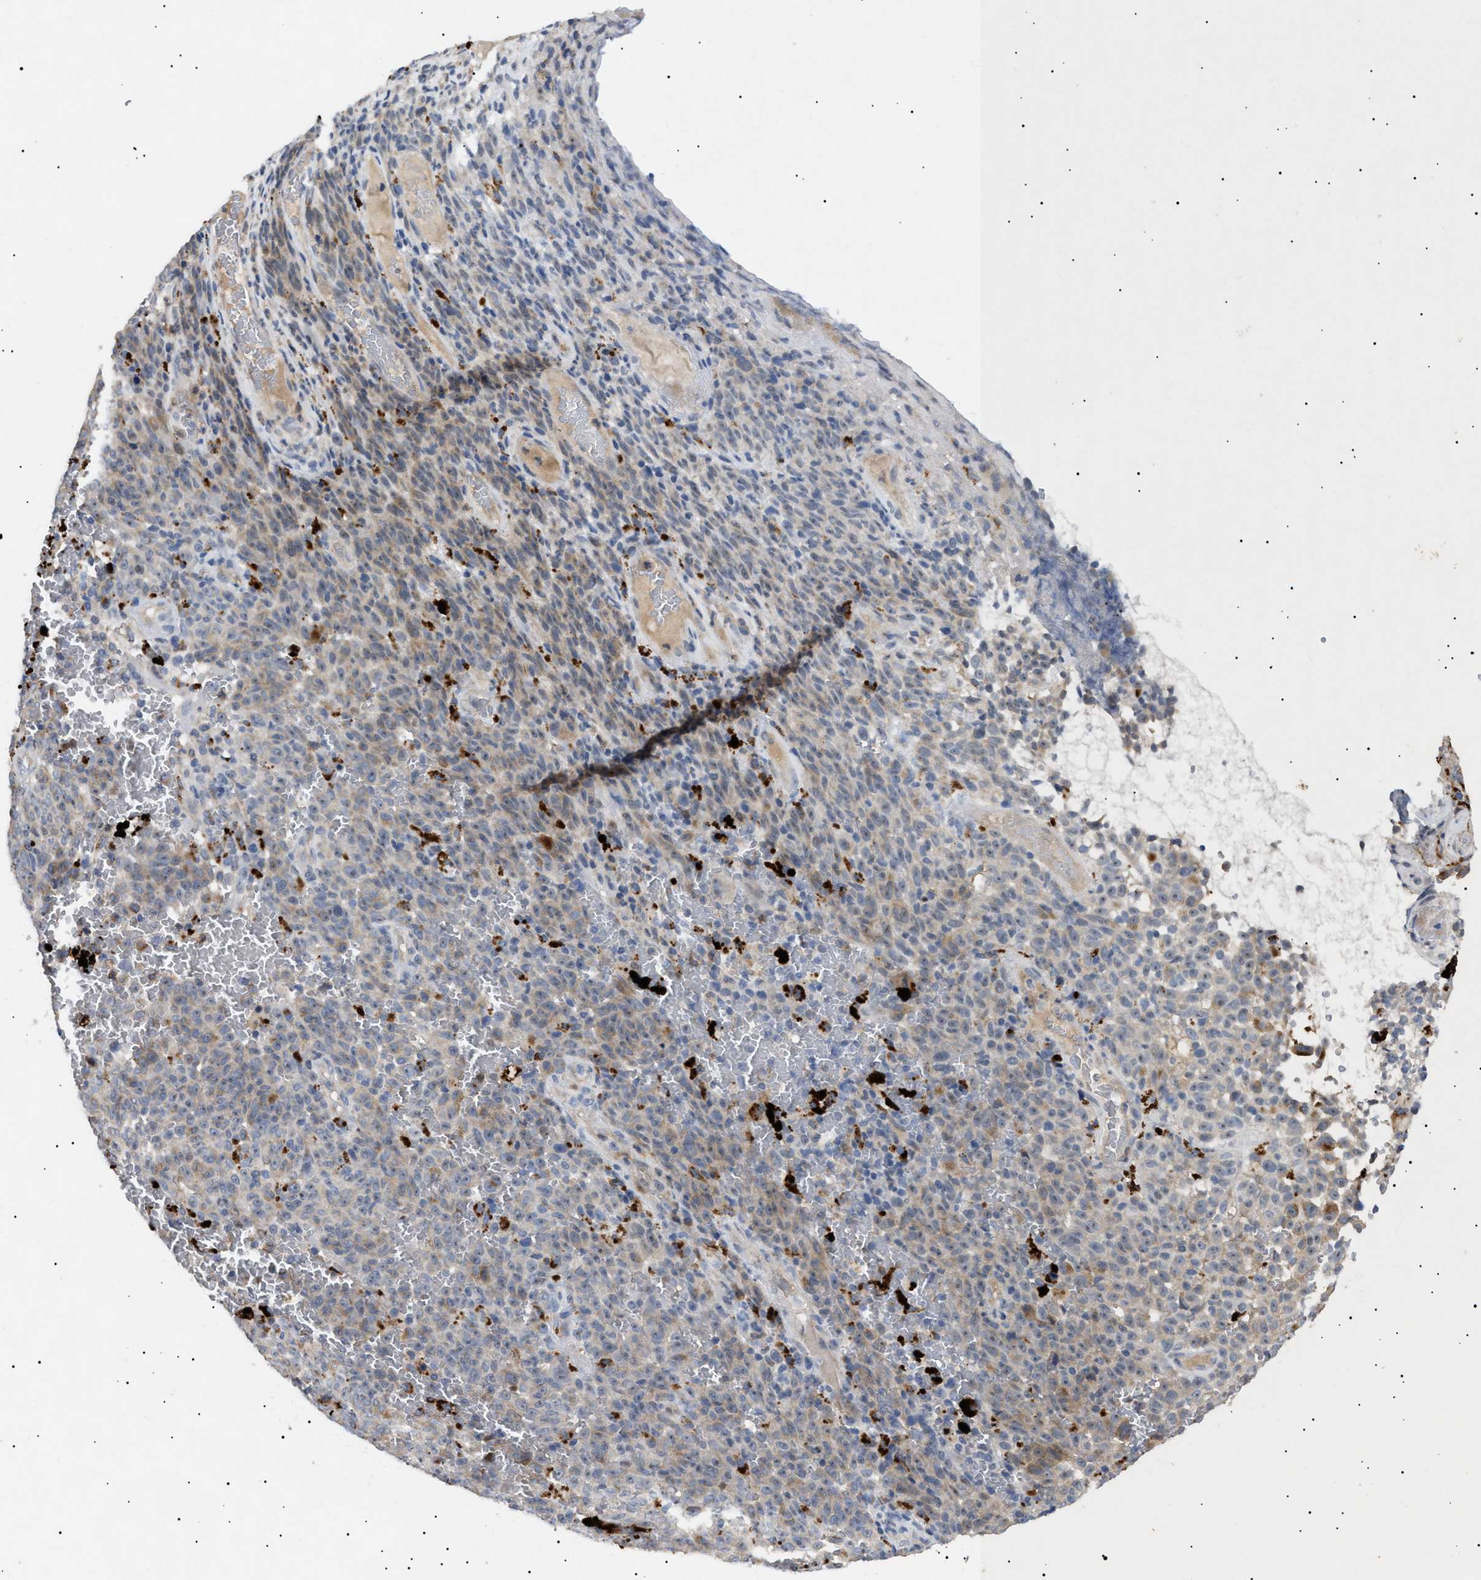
{"staining": {"intensity": "weak", "quantity": "25%-75%", "location": "cytoplasmic/membranous"}, "tissue": "melanoma", "cell_type": "Tumor cells", "image_type": "cancer", "snomed": [{"axis": "morphology", "description": "Malignant melanoma, NOS"}, {"axis": "topography", "description": "Skin"}], "caption": "Melanoma tissue demonstrates weak cytoplasmic/membranous expression in approximately 25%-75% of tumor cells, visualized by immunohistochemistry.", "gene": "SIRT5", "patient": {"sex": "female", "age": 82}}